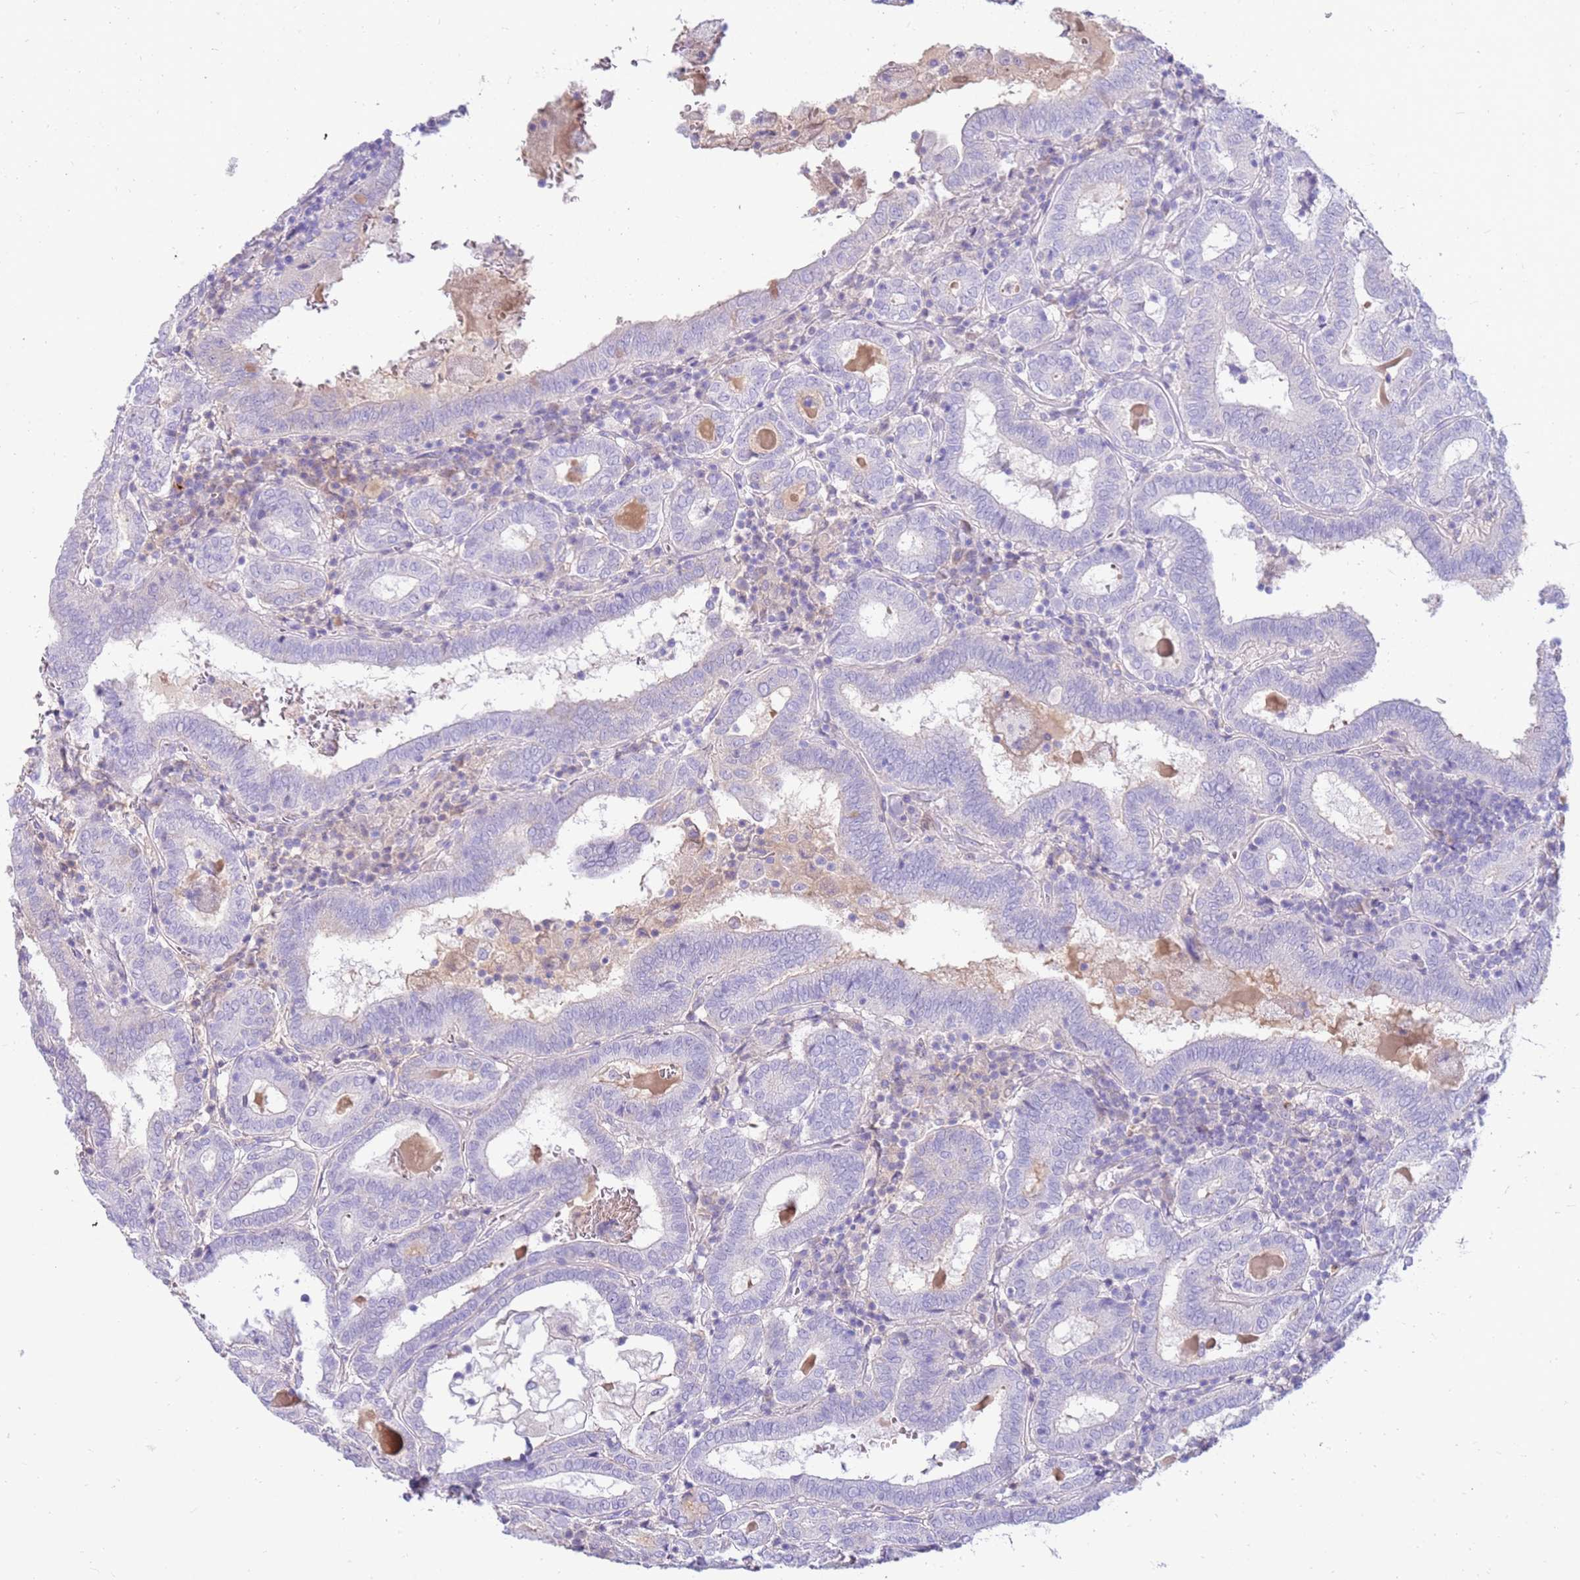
{"staining": {"intensity": "negative", "quantity": "none", "location": "none"}, "tissue": "thyroid cancer", "cell_type": "Tumor cells", "image_type": "cancer", "snomed": [{"axis": "morphology", "description": "Papillary adenocarcinoma, NOS"}, {"axis": "topography", "description": "Thyroid gland"}], "caption": "Tumor cells are negative for brown protein staining in thyroid cancer (papillary adenocarcinoma).", "gene": "EVPLL", "patient": {"sex": "female", "age": 72}}